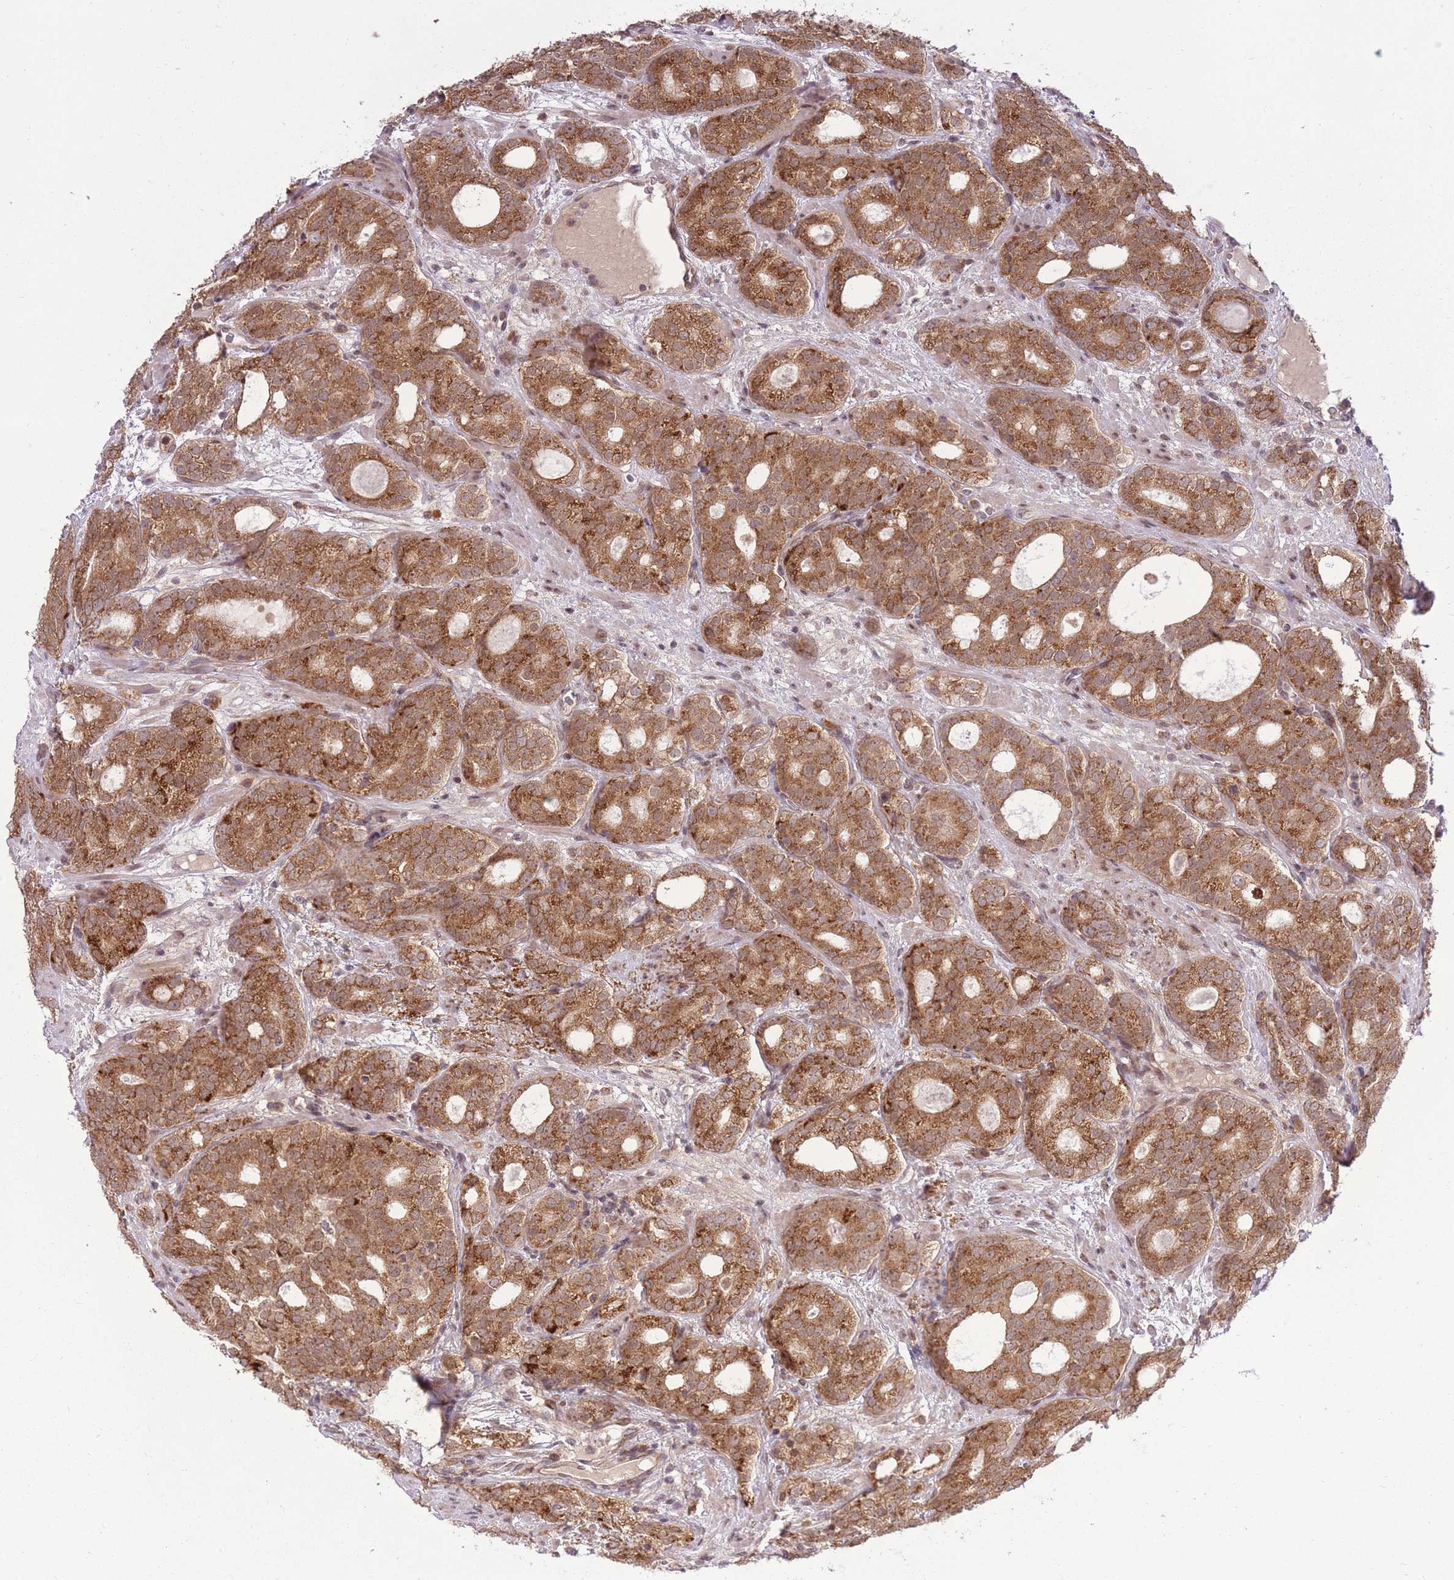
{"staining": {"intensity": "strong", "quantity": ">75%", "location": "cytoplasmic/membranous"}, "tissue": "prostate cancer", "cell_type": "Tumor cells", "image_type": "cancer", "snomed": [{"axis": "morphology", "description": "Adenocarcinoma, High grade"}, {"axis": "topography", "description": "Prostate"}], "caption": "Prostate cancer (adenocarcinoma (high-grade)) stained with DAB (3,3'-diaminobenzidine) immunohistochemistry (IHC) shows high levels of strong cytoplasmic/membranous staining in approximately >75% of tumor cells.", "gene": "ZNF391", "patient": {"sex": "male", "age": 64}}